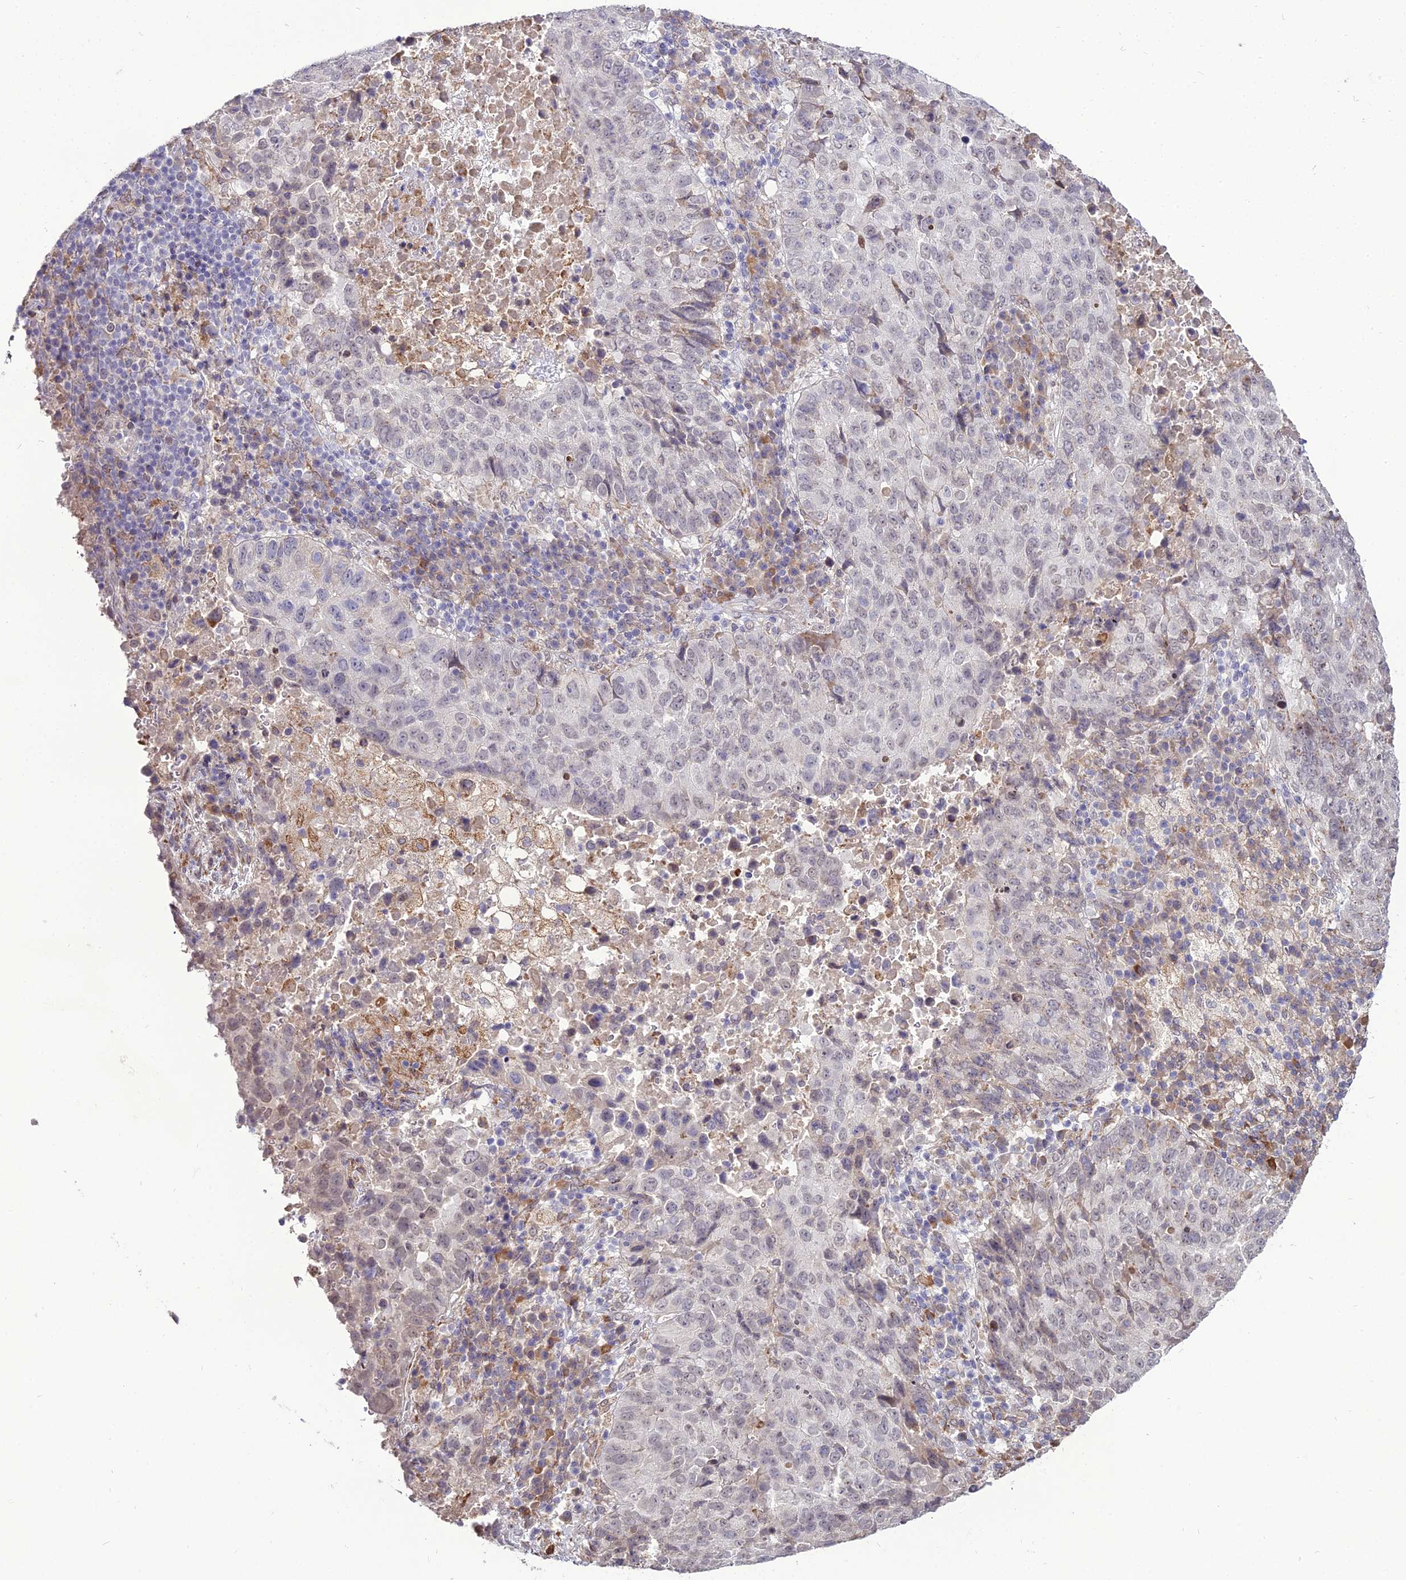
{"staining": {"intensity": "negative", "quantity": "none", "location": "none"}, "tissue": "lung cancer", "cell_type": "Tumor cells", "image_type": "cancer", "snomed": [{"axis": "morphology", "description": "Squamous cell carcinoma, NOS"}, {"axis": "topography", "description": "Lung"}], "caption": "Tumor cells show no significant expression in squamous cell carcinoma (lung).", "gene": "TROAP", "patient": {"sex": "male", "age": 73}}